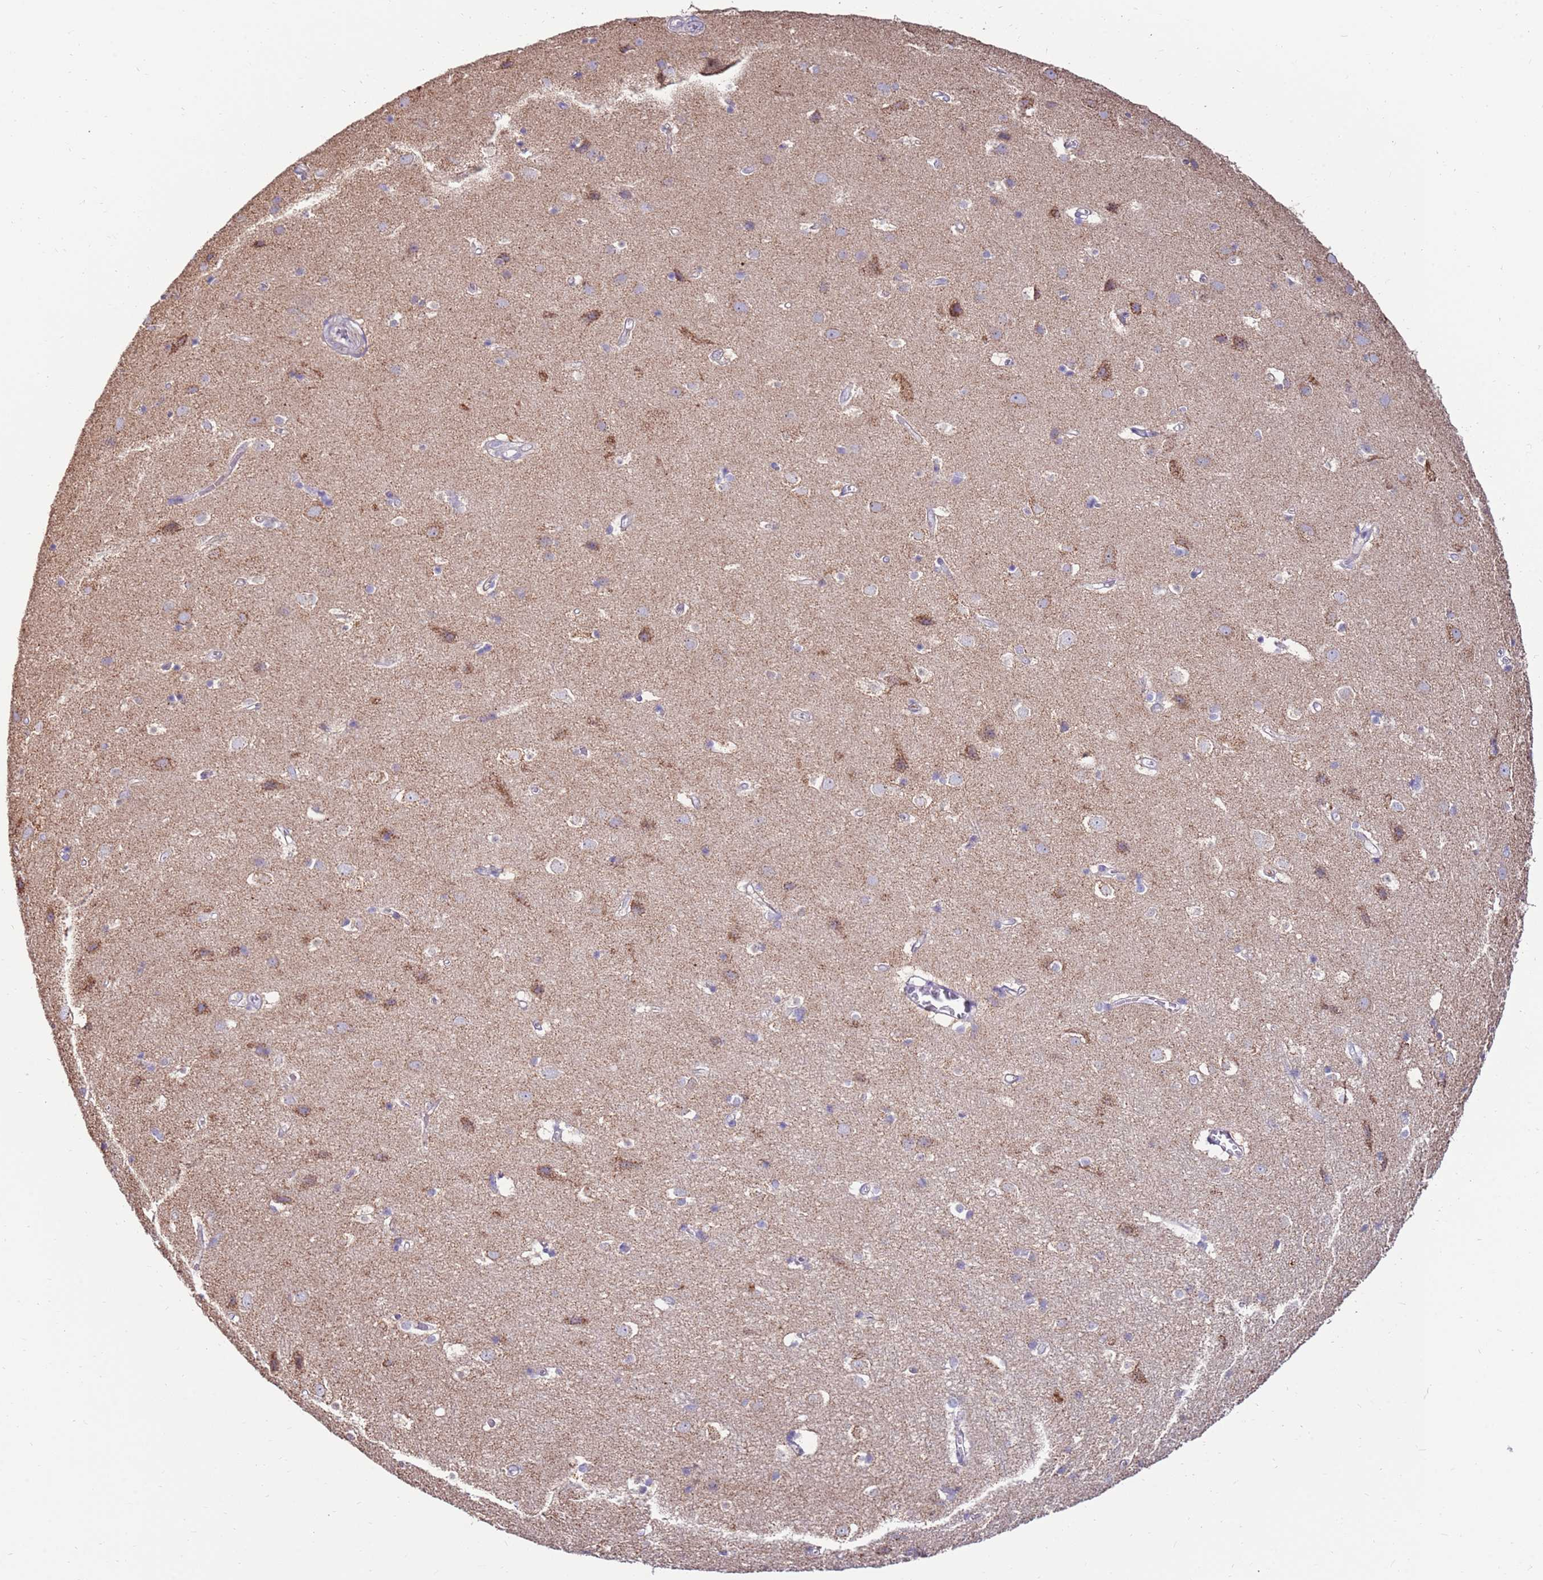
{"staining": {"intensity": "negative", "quantity": "none", "location": "none"}, "tissue": "cerebral cortex", "cell_type": "Endothelial cells", "image_type": "normal", "snomed": [{"axis": "morphology", "description": "Normal tissue, NOS"}, {"axis": "topography", "description": "Cerebral cortex"}], "caption": "An image of cerebral cortex stained for a protein demonstrates no brown staining in endothelial cells. (DAB immunohistochemistry (IHC), high magnification).", "gene": "SLC44A4", "patient": {"sex": "male", "age": 54}}